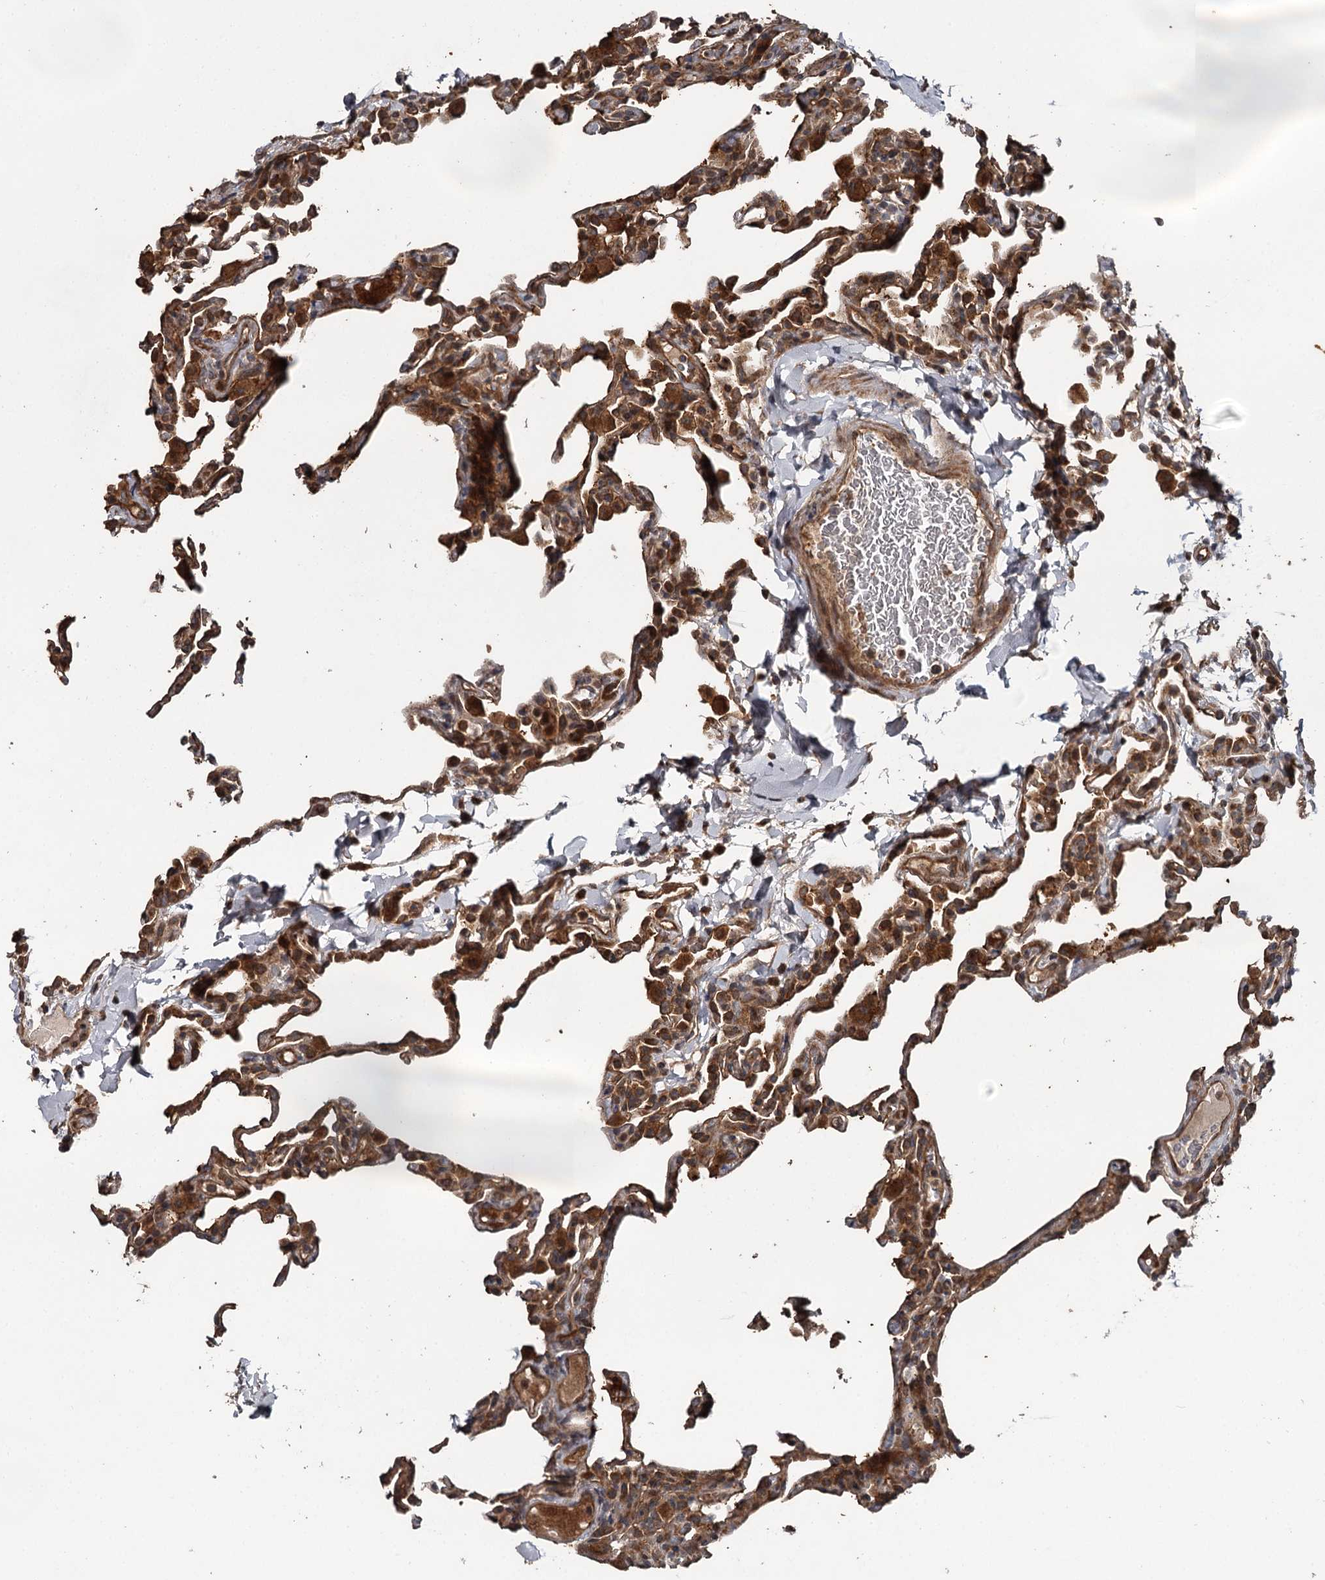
{"staining": {"intensity": "strong", "quantity": "25%-75%", "location": "cytoplasmic/membranous"}, "tissue": "lung", "cell_type": "Alveolar cells", "image_type": "normal", "snomed": [{"axis": "morphology", "description": "Normal tissue, NOS"}, {"axis": "topography", "description": "Lung"}], "caption": "This micrograph reveals IHC staining of normal lung, with high strong cytoplasmic/membranous expression in about 25%-75% of alveolar cells.", "gene": "RAB21", "patient": {"sex": "male", "age": 20}}